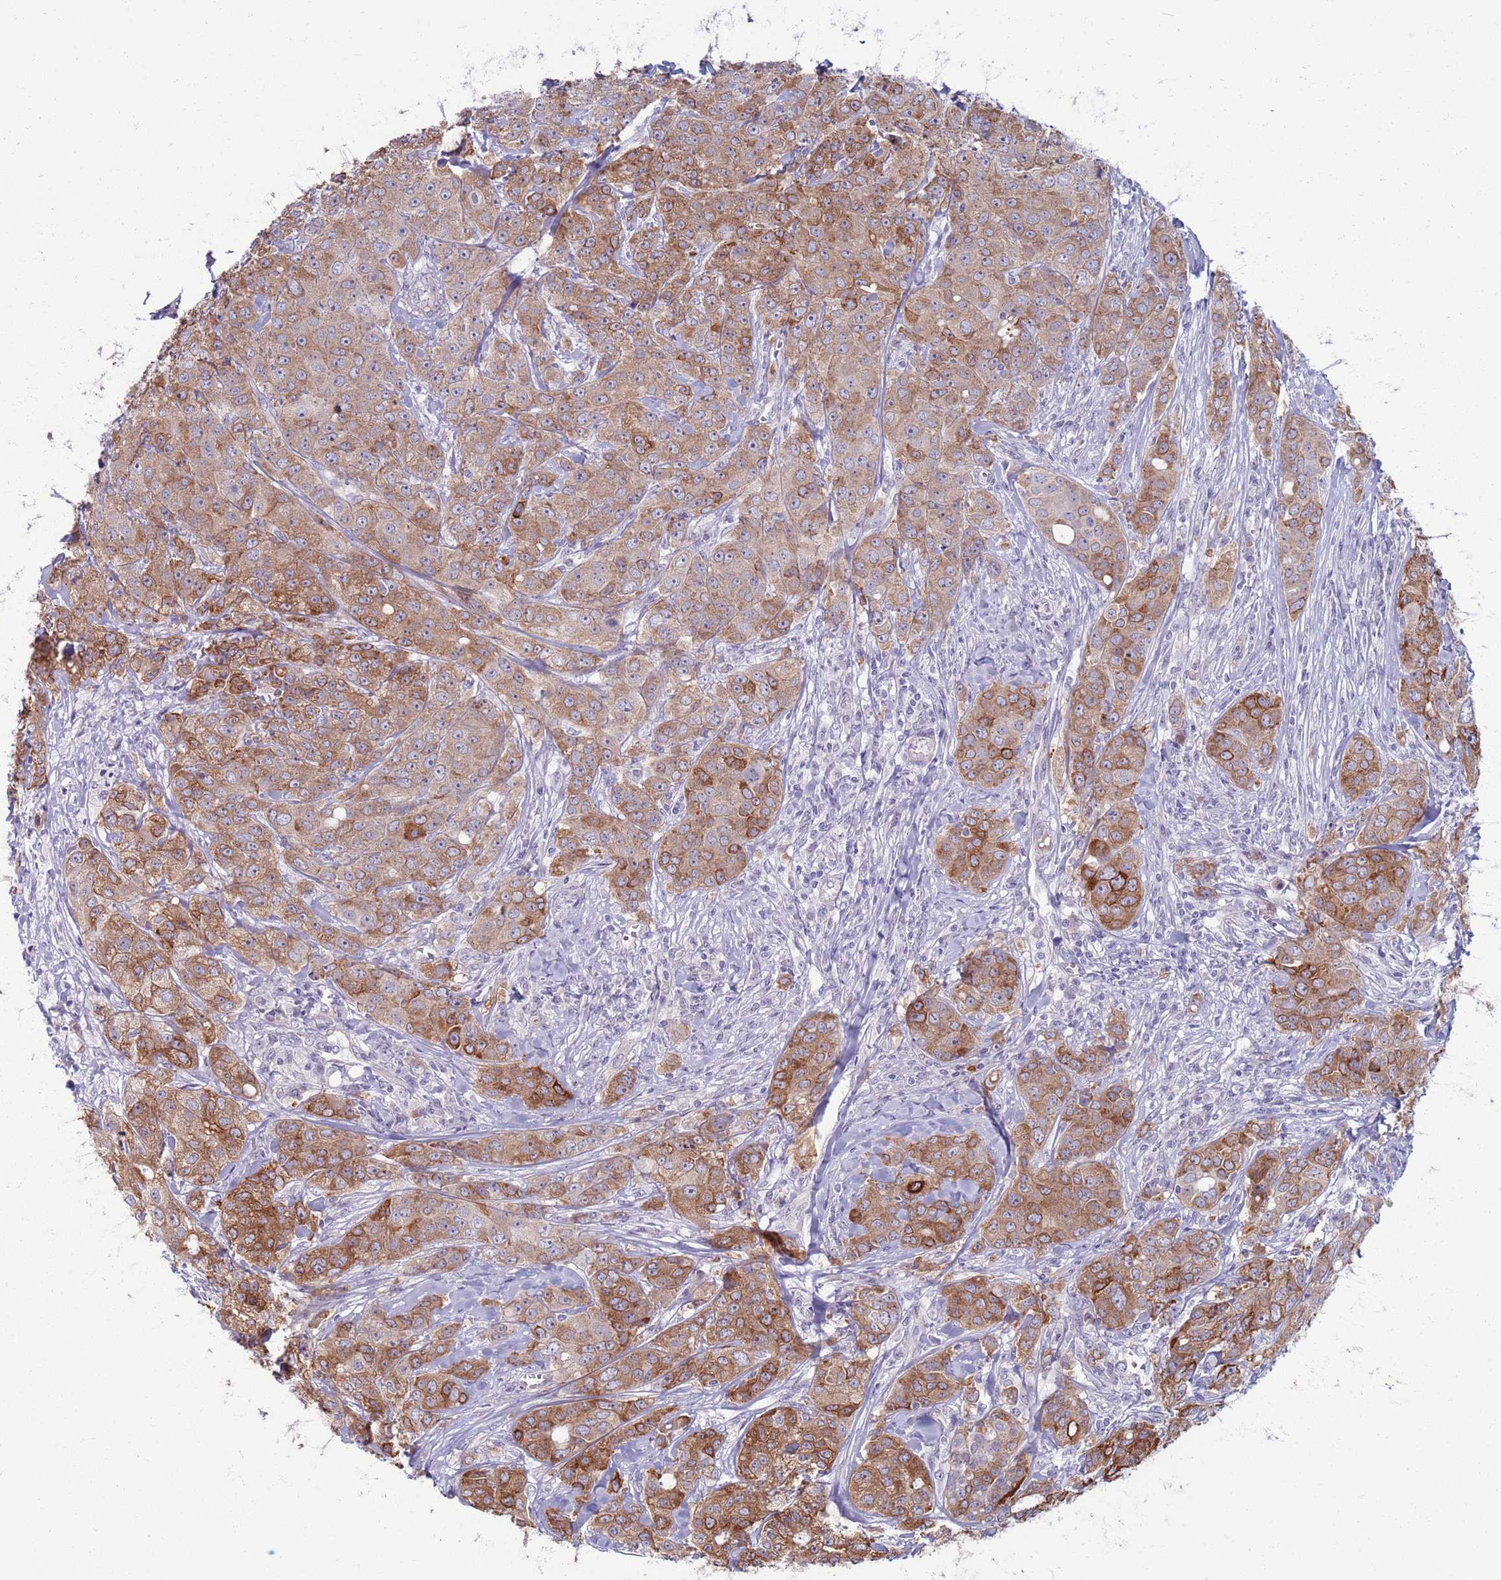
{"staining": {"intensity": "moderate", "quantity": ">75%", "location": "cytoplasmic/membranous"}, "tissue": "breast cancer", "cell_type": "Tumor cells", "image_type": "cancer", "snomed": [{"axis": "morphology", "description": "Duct carcinoma"}, {"axis": "topography", "description": "Breast"}], "caption": "About >75% of tumor cells in human breast cancer (infiltrating ductal carcinoma) show moderate cytoplasmic/membranous protein staining as visualized by brown immunohistochemical staining.", "gene": "CLCA2", "patient": {"sex": "female", "age": 43}}